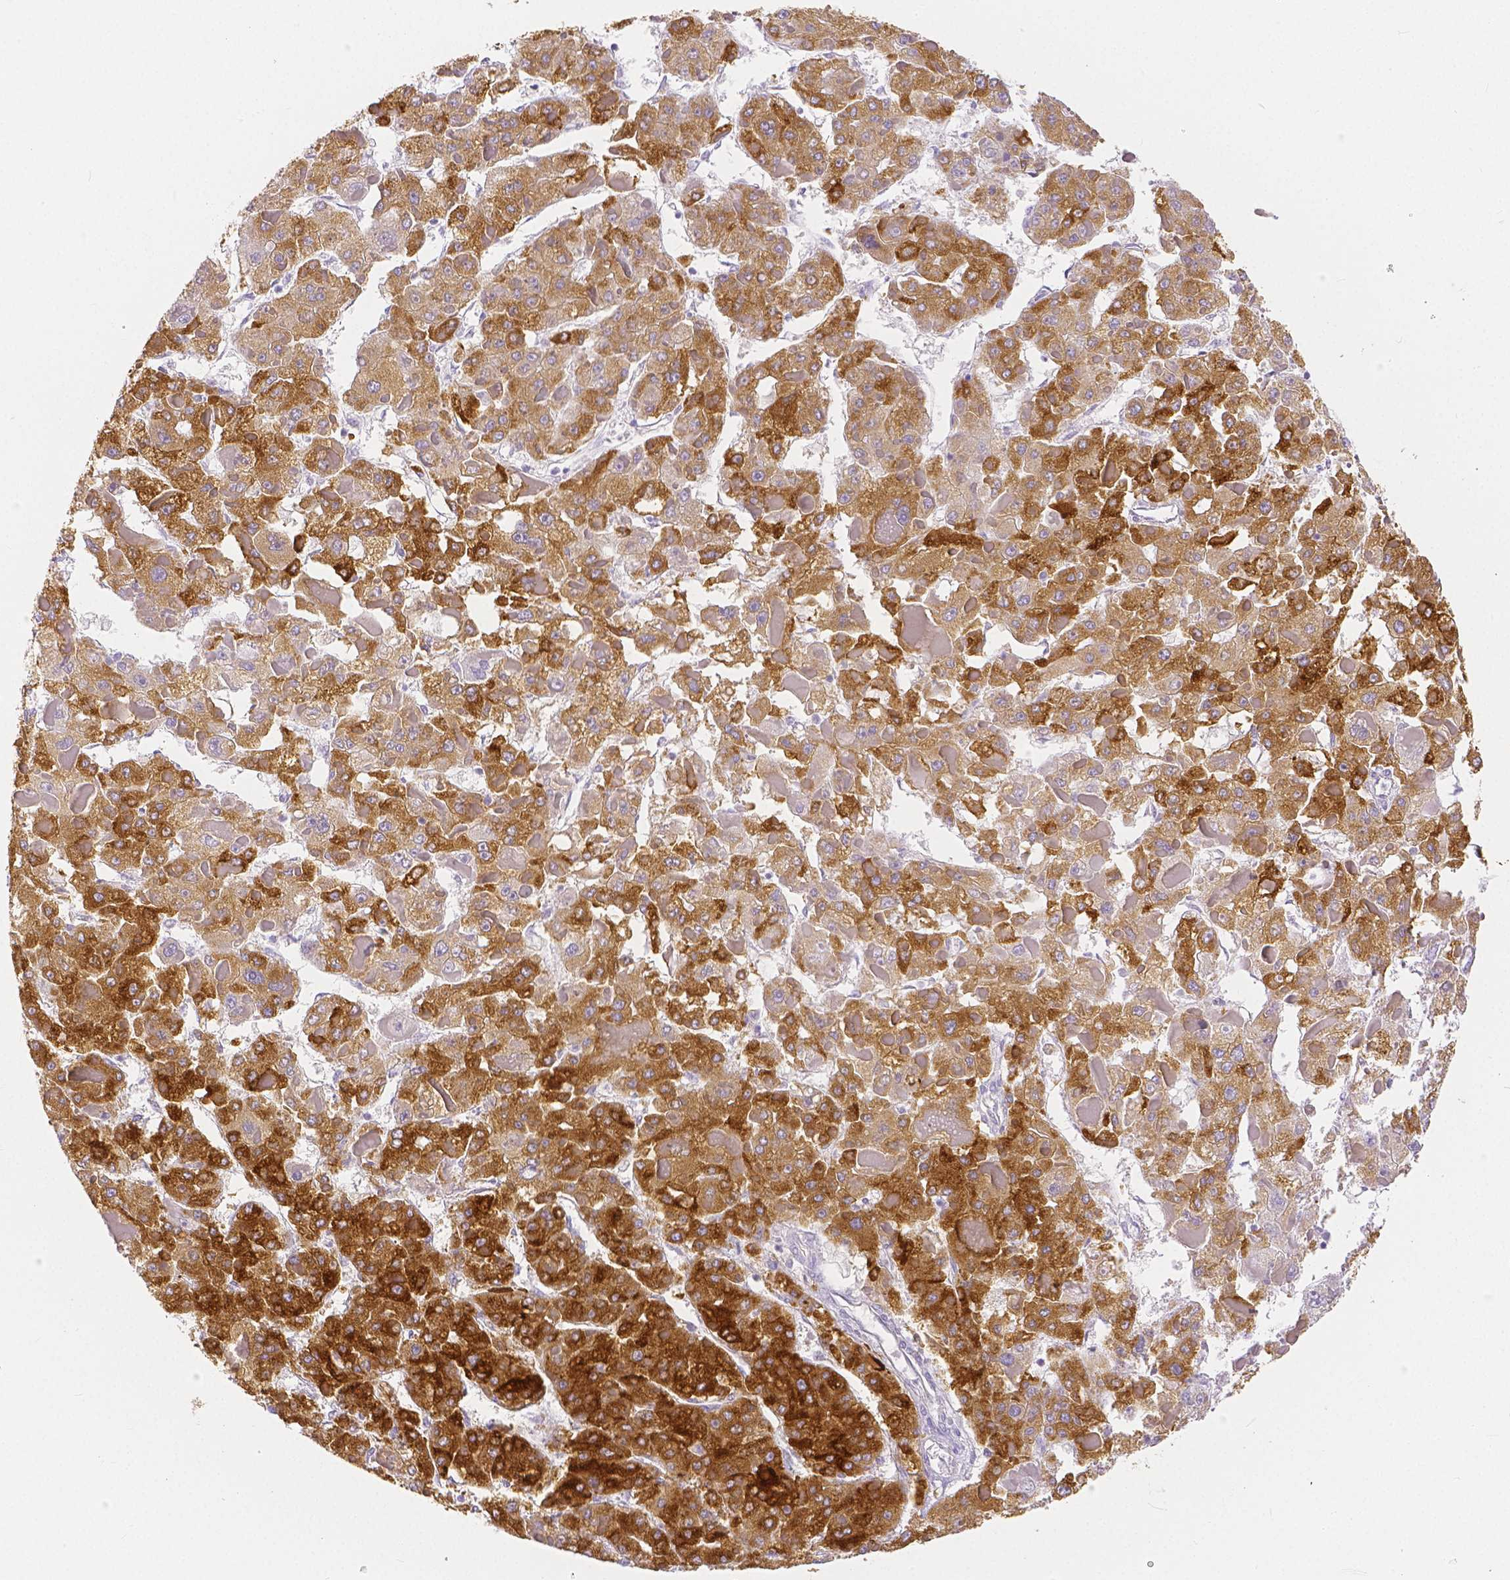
{"staining": {"intensity": "strong", "quantity": "25%-75%", "location": "cytoplasmic/membranous"}, "tissue": "liver cancer", "cell_type": "Tumor cells", "image_type": "cancer", "snomed": [{"axis": "morphology", "description": "Carcinoma, Hepatocellular, NOS"}, {"axis": "topography", "description": "Liver"}], "caption": "A brown stain shows strong cytoplasmic/membranous positivity of a protein in human hepatocellular carcinoma (liver) tumor cells. (IHC, brightfield microscopy, high magnification).", "gene": "SLC27A5", "patient": {"sex": "female", "age": 73}}